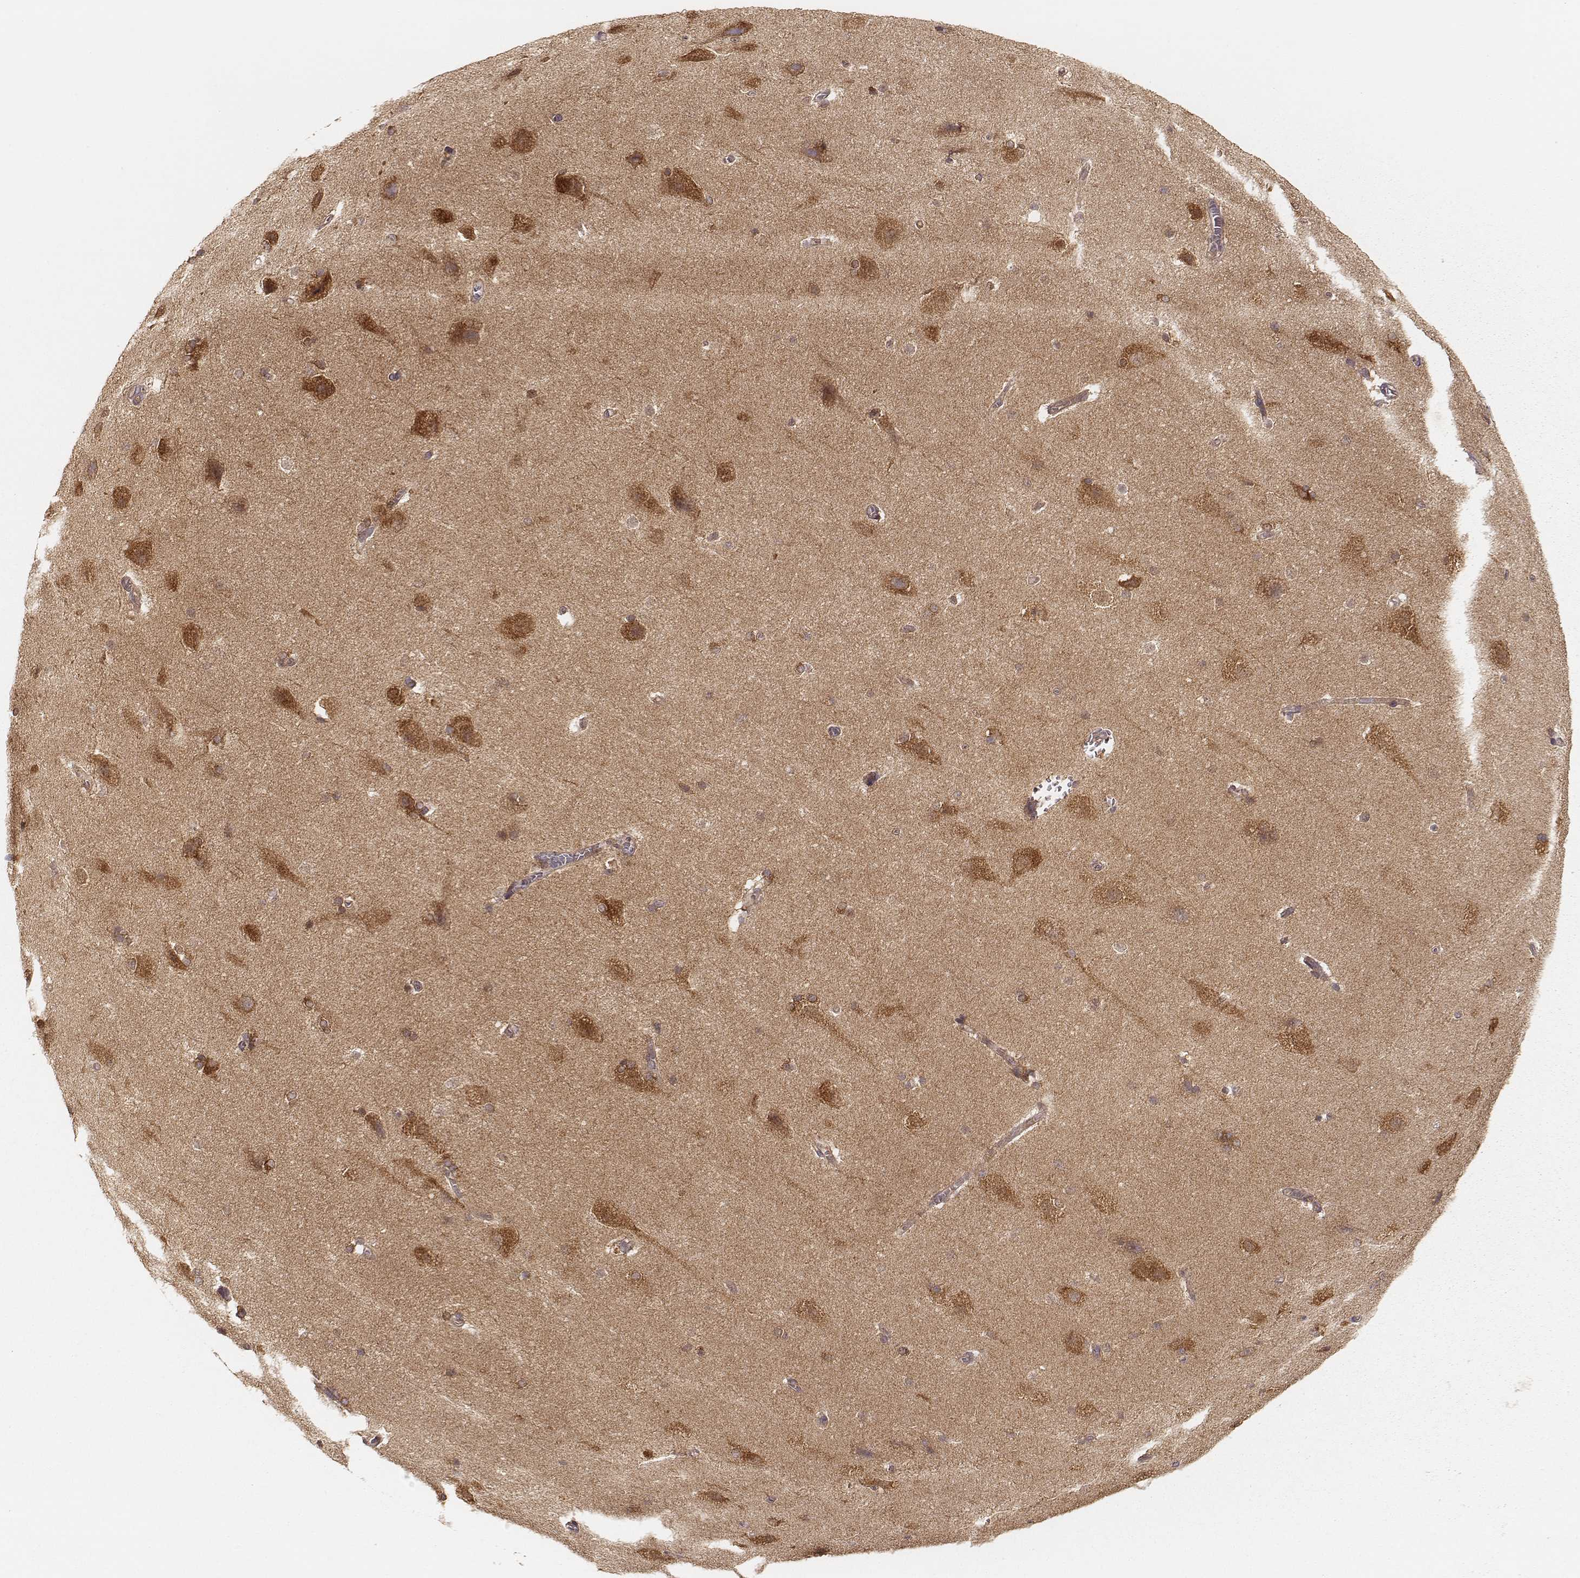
{"staining": {"intensity": "moderate", "quantity": ">75%", "location": "cytoplasmic/membranous,nuclear"}, "tissue": "hippocampus", "cell_type": "Glial cells", "image_type": "normal", "snomed": [{"axis": "morphology", "description": "Normal tissue, NOS"}, {"axis": "topography", "description": "Cerebral cortex"}, {"axis": "topography", "description": "Hippocampus"}], "caption": "Immunohistochemistry image of unremarkable hippocampus: human hippocampus stained using immunohistochemistry (IHC) displays medium levels of moderate protein expression localized specifically in the cytoplasmic/membranous,nuclear of glial cells, appearing as a cytoplasmic/membranous,nuclear brown color.", "gene": "CARS1", "patient": {"sex": "female", "age": 19}}